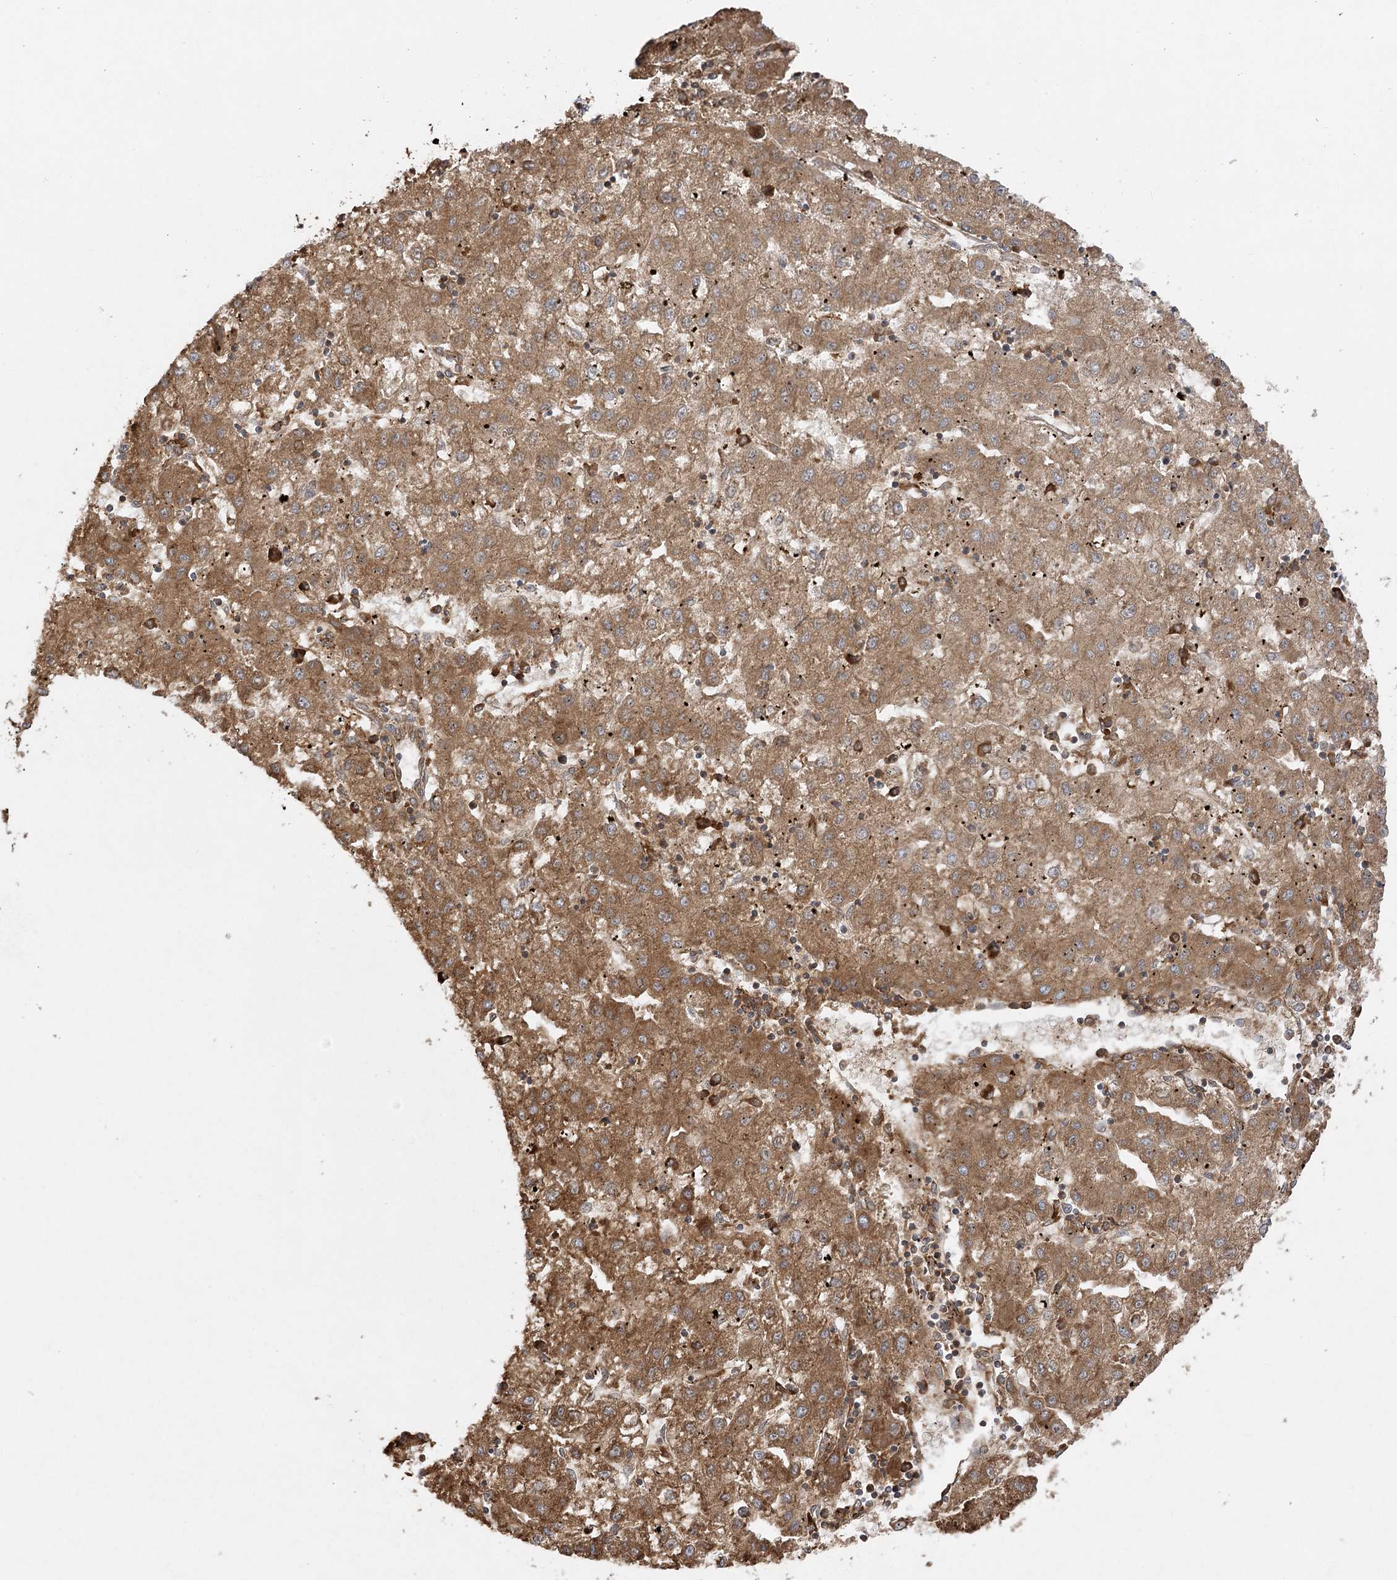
{"staining": {"intensity": "moderate", "quantity": ">75%", "location": "cytoplasmic/membranous"}, "tissue": "liver cancer", "cell_type": "Tumor cells", "image_type": "cancer", "snomed": [{"axis": "morphology", "description": "Carcinoma, Hepatocellular, NOS"}, {"axis": "topography", "description": "Liver"}], "caption": "IHC micrograph of neoplastic tissue: human liver hepatocellular carcinoma stained using IHC reveals medium levels of moderate protein expression localized specifically in the cytoplasmic/membranous of tumor cells, appearing as a cytoplasmic/membranous brown color.", "gene": "ACAP2", "patient": {"sex": "male", "age": 72}}